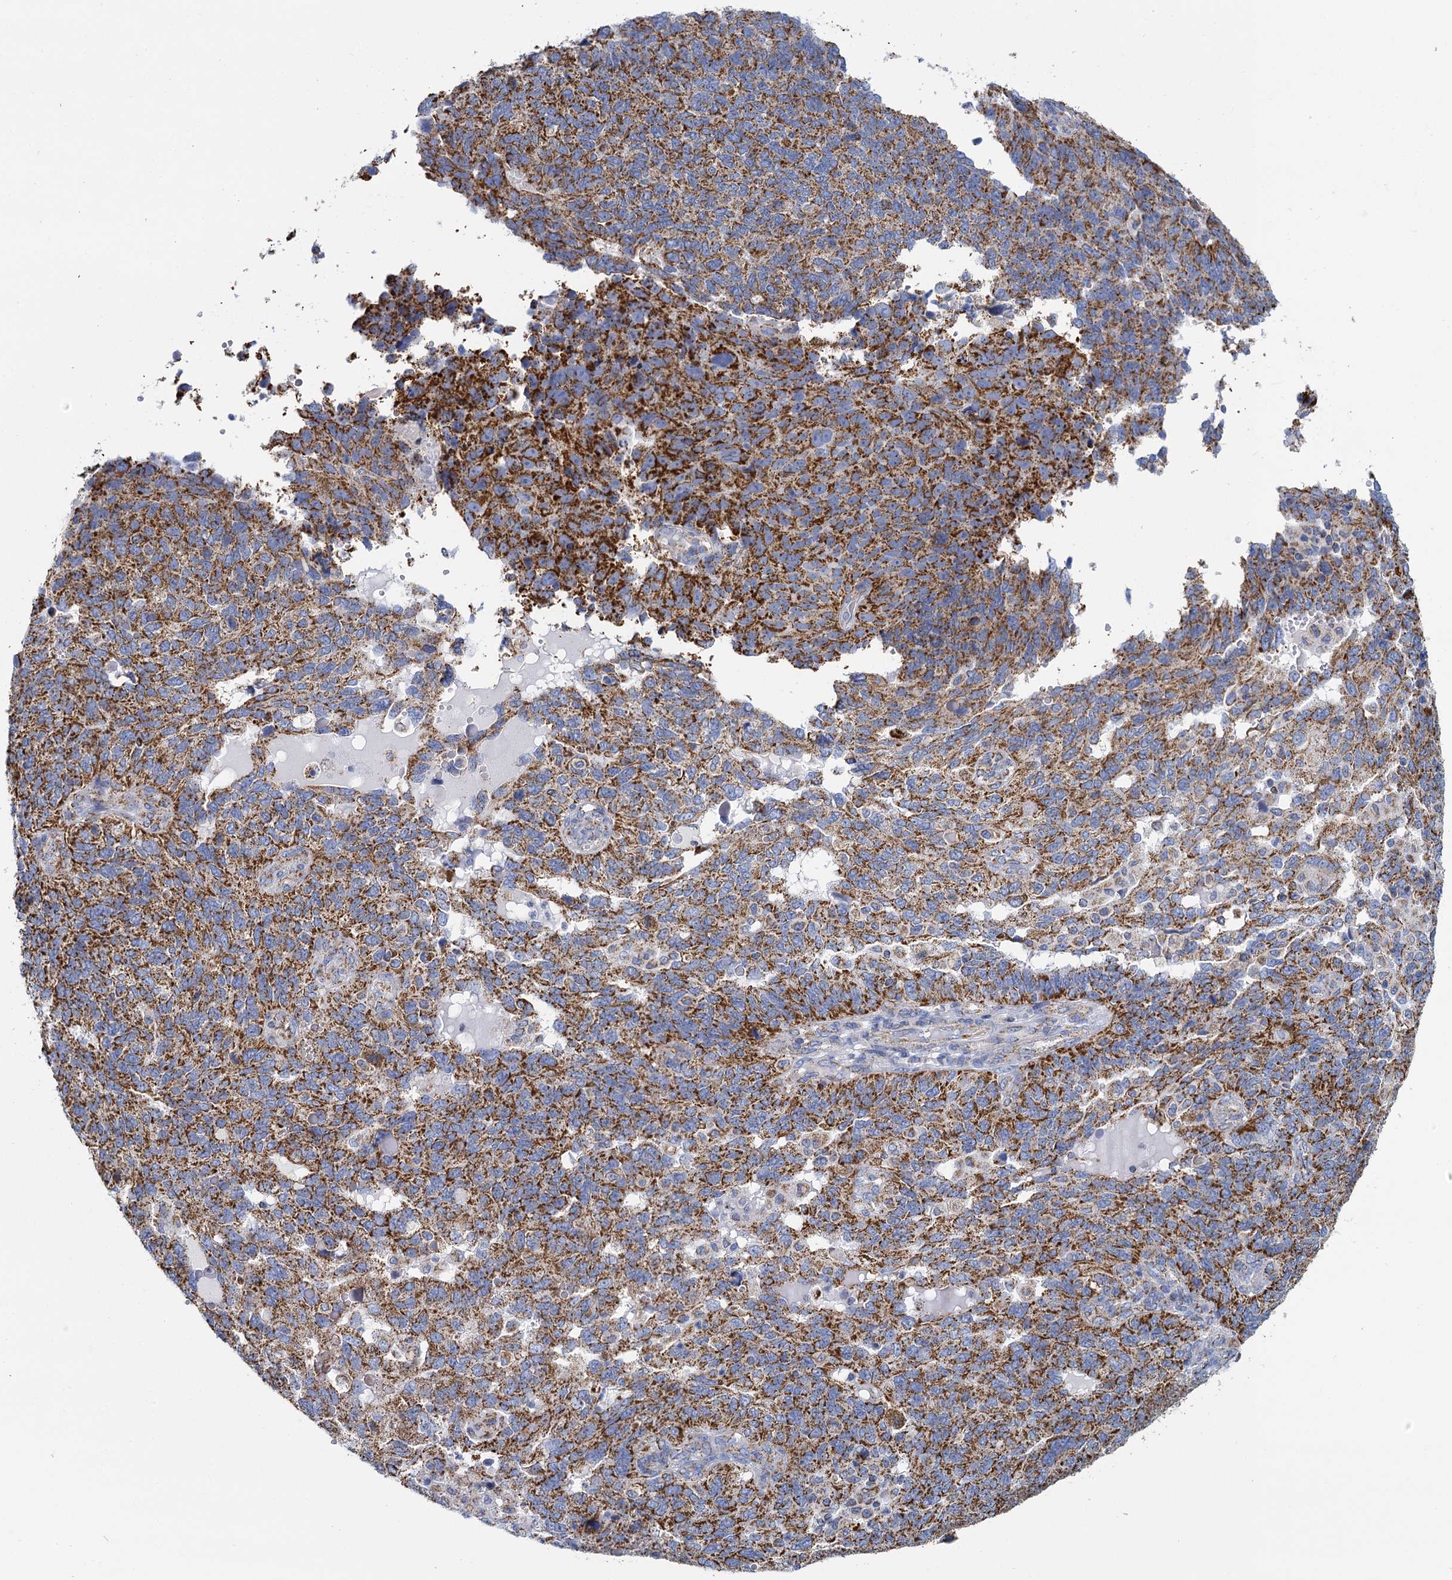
{"staining": {"intensity": "strong", "quantity": ">75%", "location": "cytoplasmic/membranous"}, "tissue": "endometrial cancer", "cell_type": "Tumor cells", "image_type": "cancer", "snomed": [{"axis": "morphology", "description": "Adenocarcinoma, NOS"}, {"axis": "topography", "description": "Endometrium"}], "caption": "Immunohistochemical staining of adenocarcinoma (endometrial) demonstrates high levels of strong cytoplasmic/membranous protein positivity in about >75% of tumor cells.", "gene": "CCP110", "patient": {"sex": "female", "age": 66}}